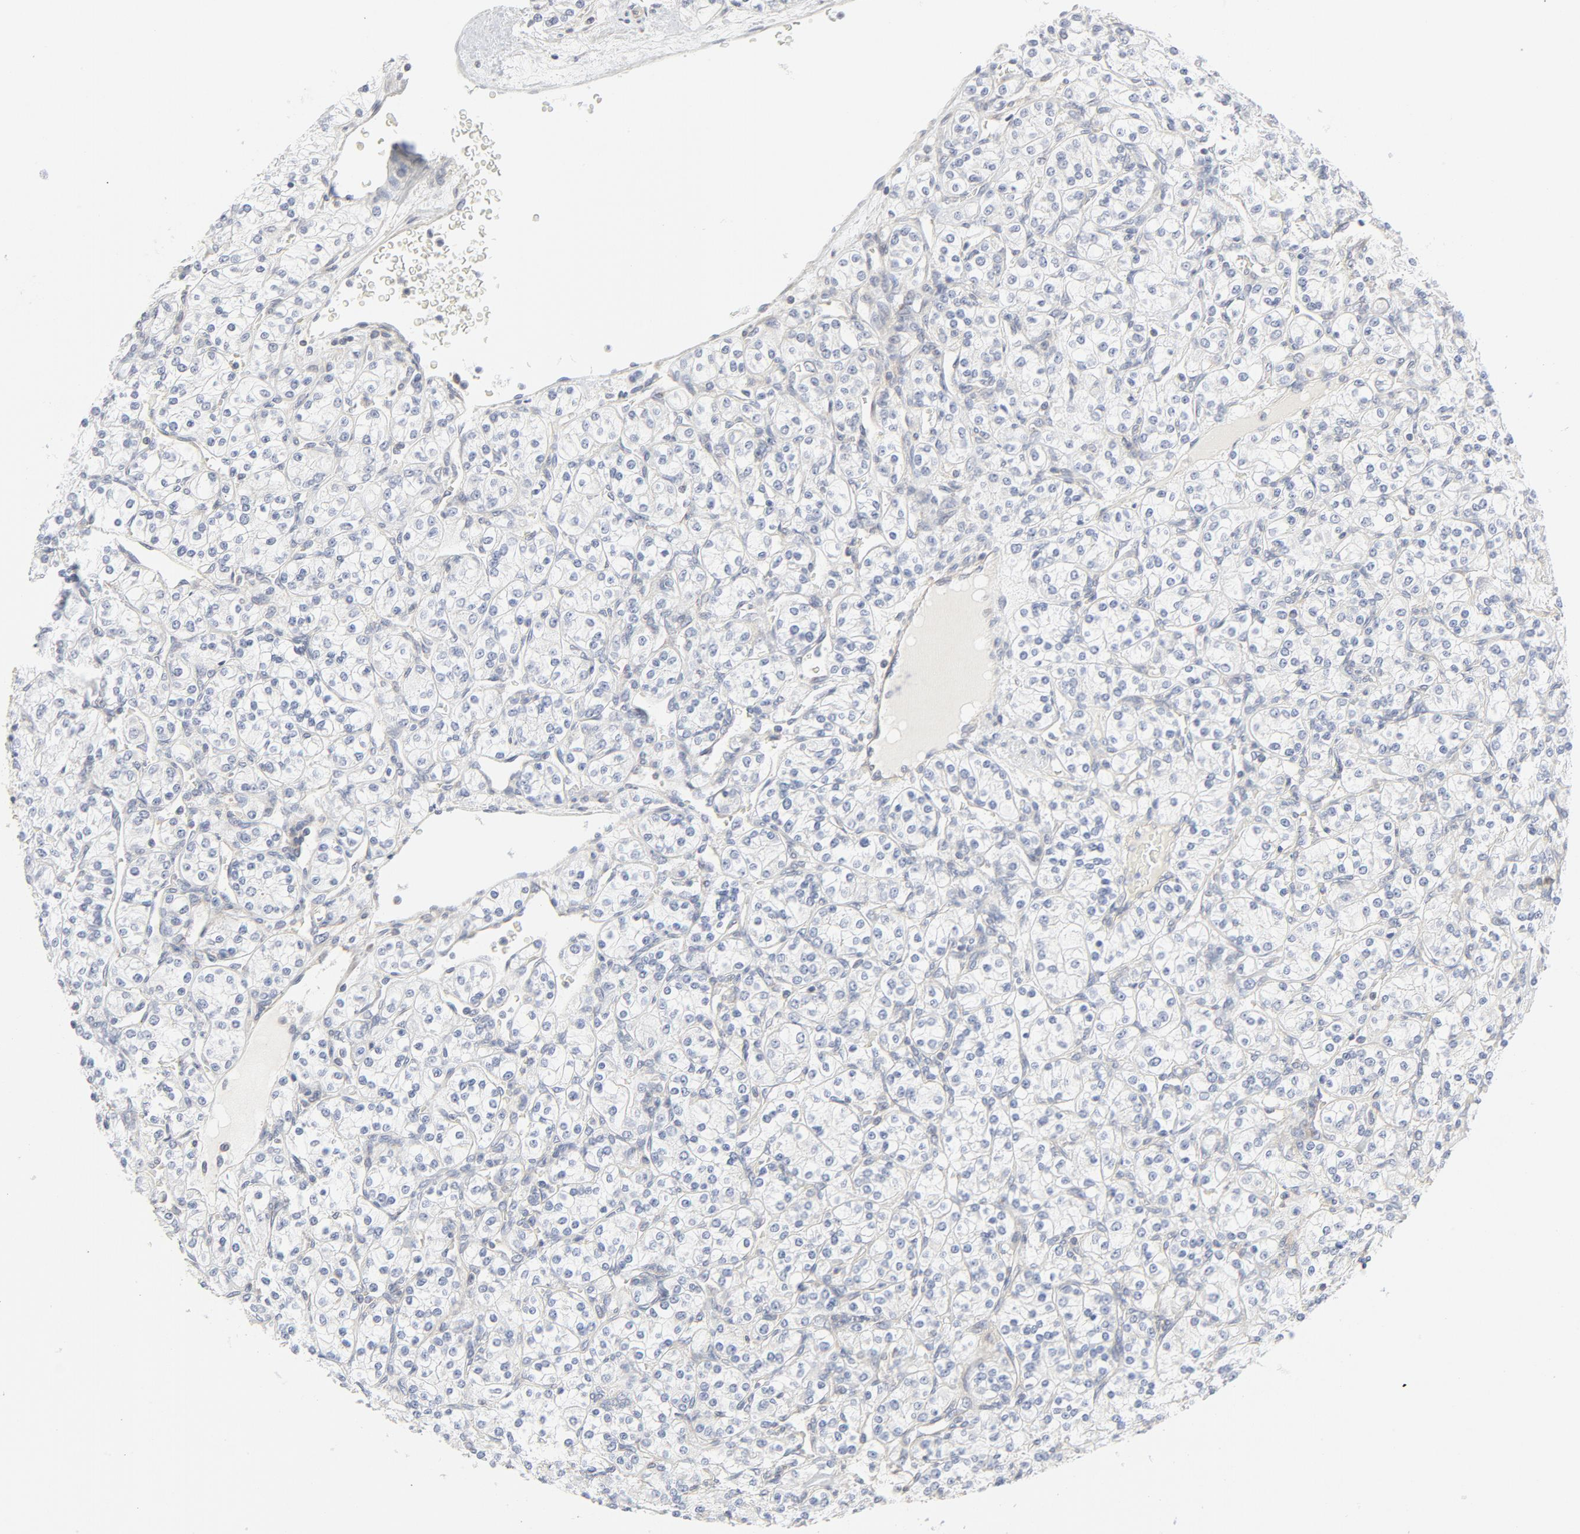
{"staining": {"intensity": "negative", "quantity": "none", "location": "none"}, "tissue": "renal cancer", "cell_type": "Tumor cells", "image_type": "cancer", "snomed": [{"axis": "morphology", "description": "Adenocarcinoma, NOS"}, {"axis": "topography", "description": "Kidney"}], "caption": "High magnification brightfield microscopy of renal adenocarcinoma stained with DAB (brown) and counterstained with hematoxylin (blue): tumor cells show no significant positivity.", "gene": "RABEP1", "patient": {"sex": "male", "age": 77}}